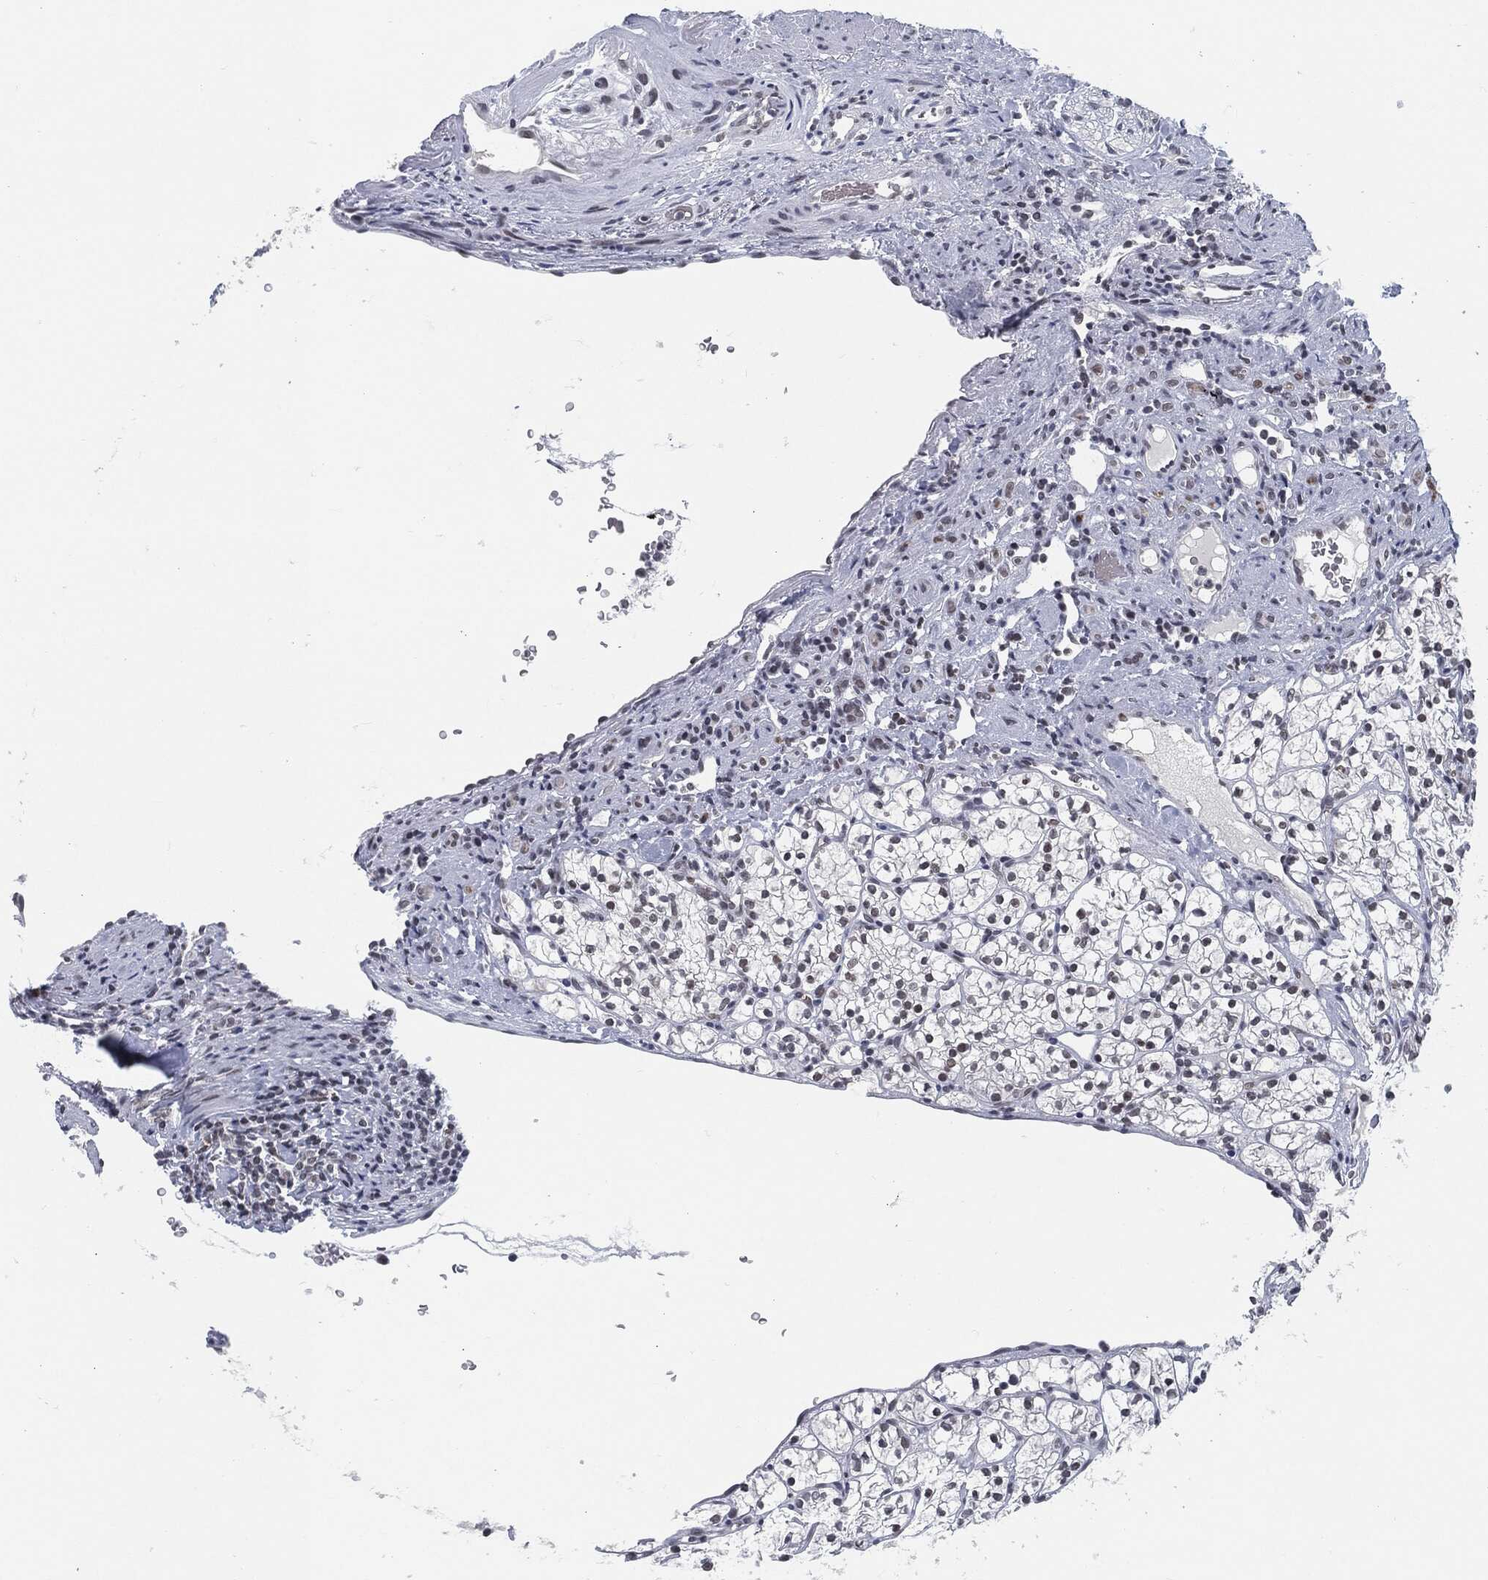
{"staining": {"intensity": "negative", "quantity": "none", "location": "none"}, "tissue": "renal cancer", "cell_type": "Tumor cells", "image_type": "cancer", "snomed": [{"axis": "morphology", "description": "Adenocarcinoma, NOS"}, {"axis": "topography", "description": "Kidney"}], "caption": "Renal cancer was stained to show a protein in brown. There is no significant positivity in tumor cells.", "gene": "ANXA1", "patient": {"sex": "female", "age": 89}}